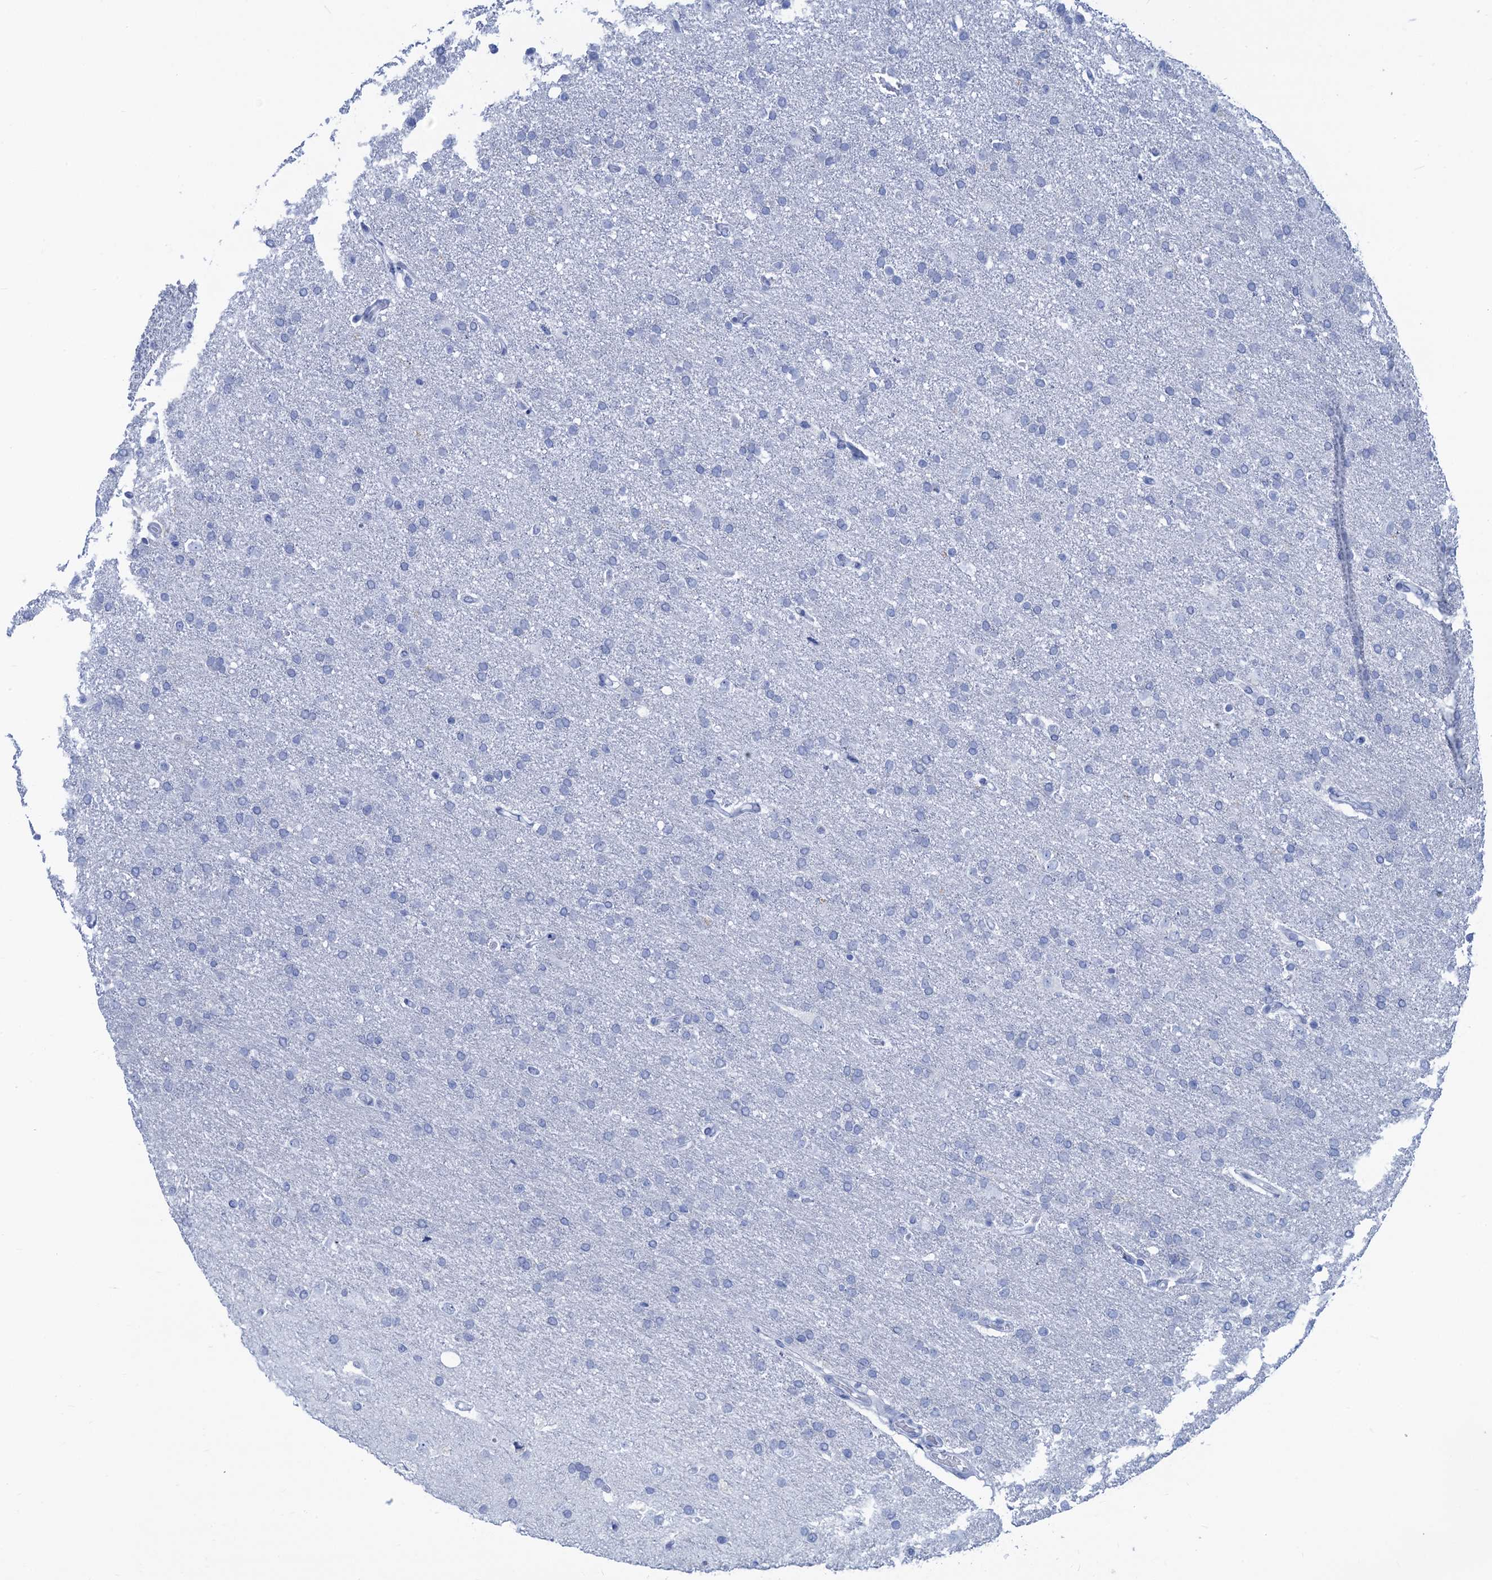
{"staining": {"intensity": "negative", "quantity": "none", "location": "none"}, "tissue": "glioma", "cell_type": "Tumor cells", "image_type": "cancer", "snomed": [{"axis": "morphology", "description": "Glioma, malignant, High grade"}, {"axis": "topography", "description": "Brain"}], "caption": "There is no significant positivity in tumor cells of high-grade glioma (malignant).", "gene": "CABYR", "patient": {"sex": "male", "age": 72}}